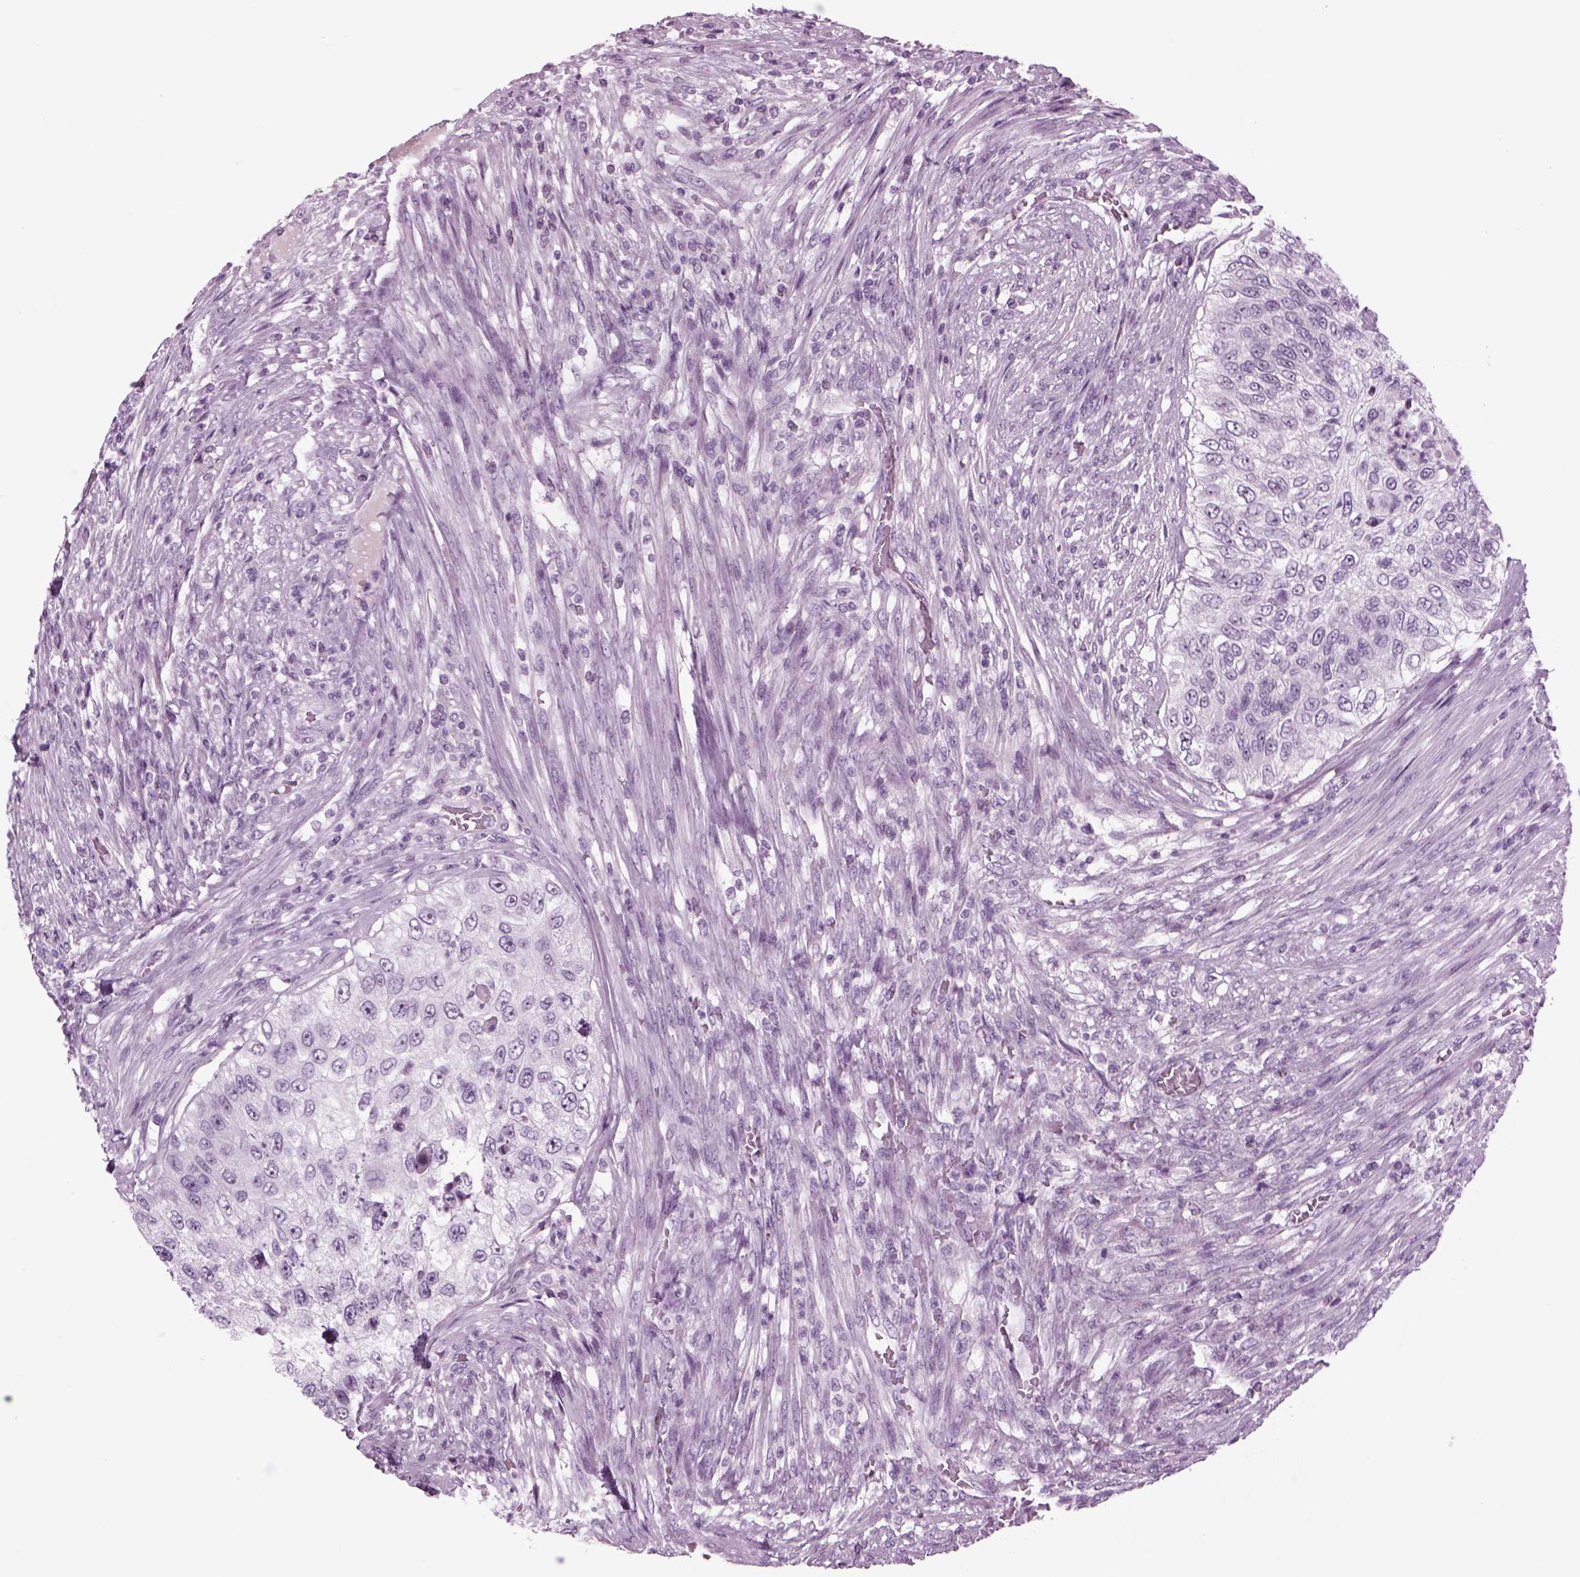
{"staining": {"intensity": "negative", "quantity": "none", "location": "none"}, "tissue": "urothelial cancer", "cell_type": "Tumor cells", "image_type": "cancer", "snomed": [{"axis": "morphology", "description": "Urothelial carcinoma, High grade"}, {"axis": "topography", "description": "Urinary bladder"}], "caption": "Urothelial cancer was stained to show a protein in brown. There is no significant staining in tumor cells.", "gene": "FAM24A", "patient": {"sex": "female", "age": 60}}